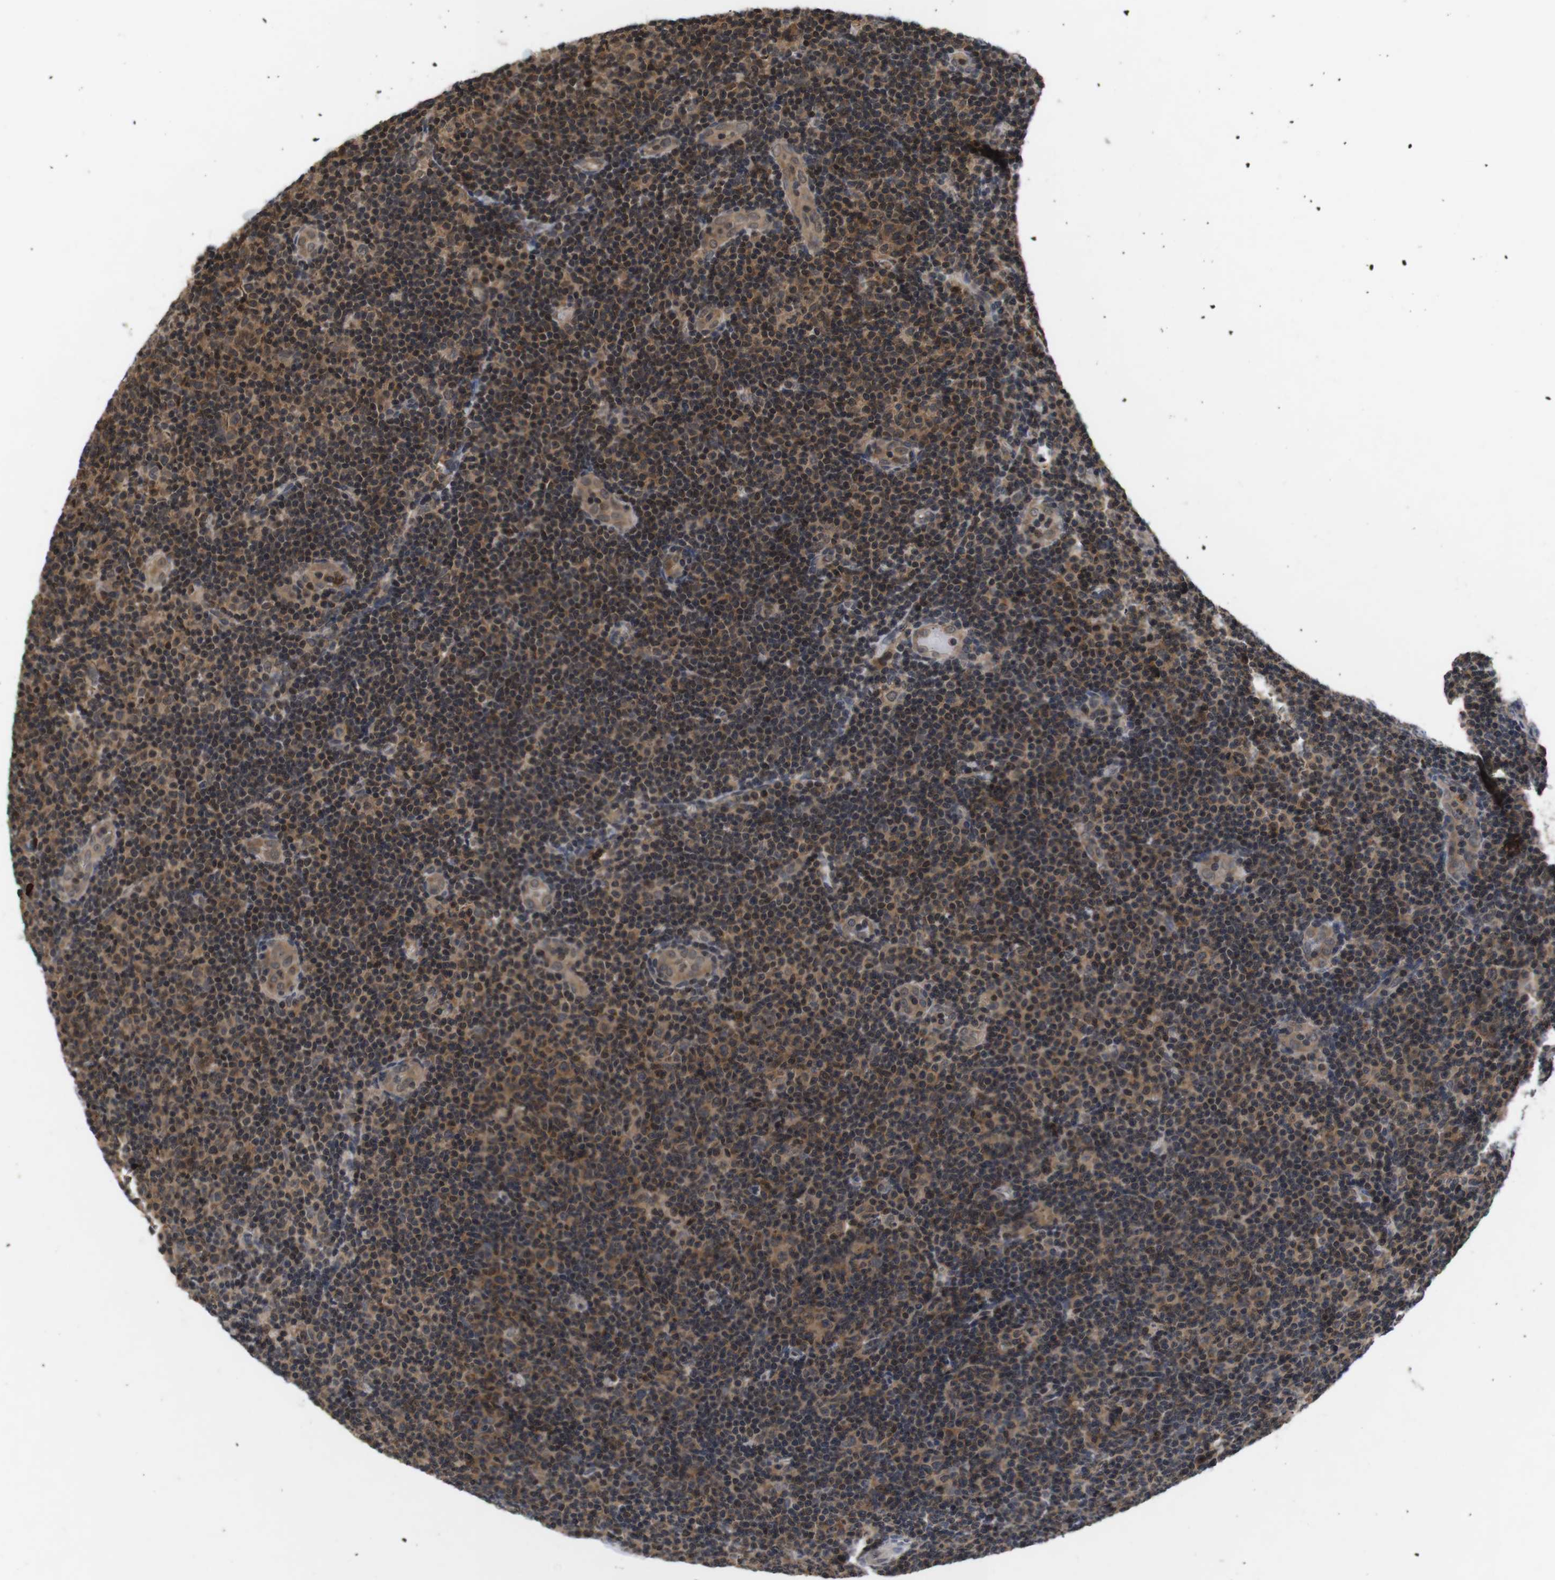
{"staining": {"intensity": "moderate", "quantity": "25%-75%", "location": "cytoplasmic/membranous,nuclear"}, "tissue": "lymphoma", "cell_type": "Tumor cells", "image_type": "cancer", "snomed": [{"axis": "morphology", "description": "Malignant lymphoma, non-Hodgkin's type, Low grade"}, {"axis": "topography", "description": "Lymph node"}], "caption": "An IHC micrograph of tumor tissue is shown. Protein staining in brown labels moderate cytoplasmic/membranous and nuclear positivity in lymphoma within tumor cells.", "gene": "FADD", "patient": {"sex": "male", "age": 83}}